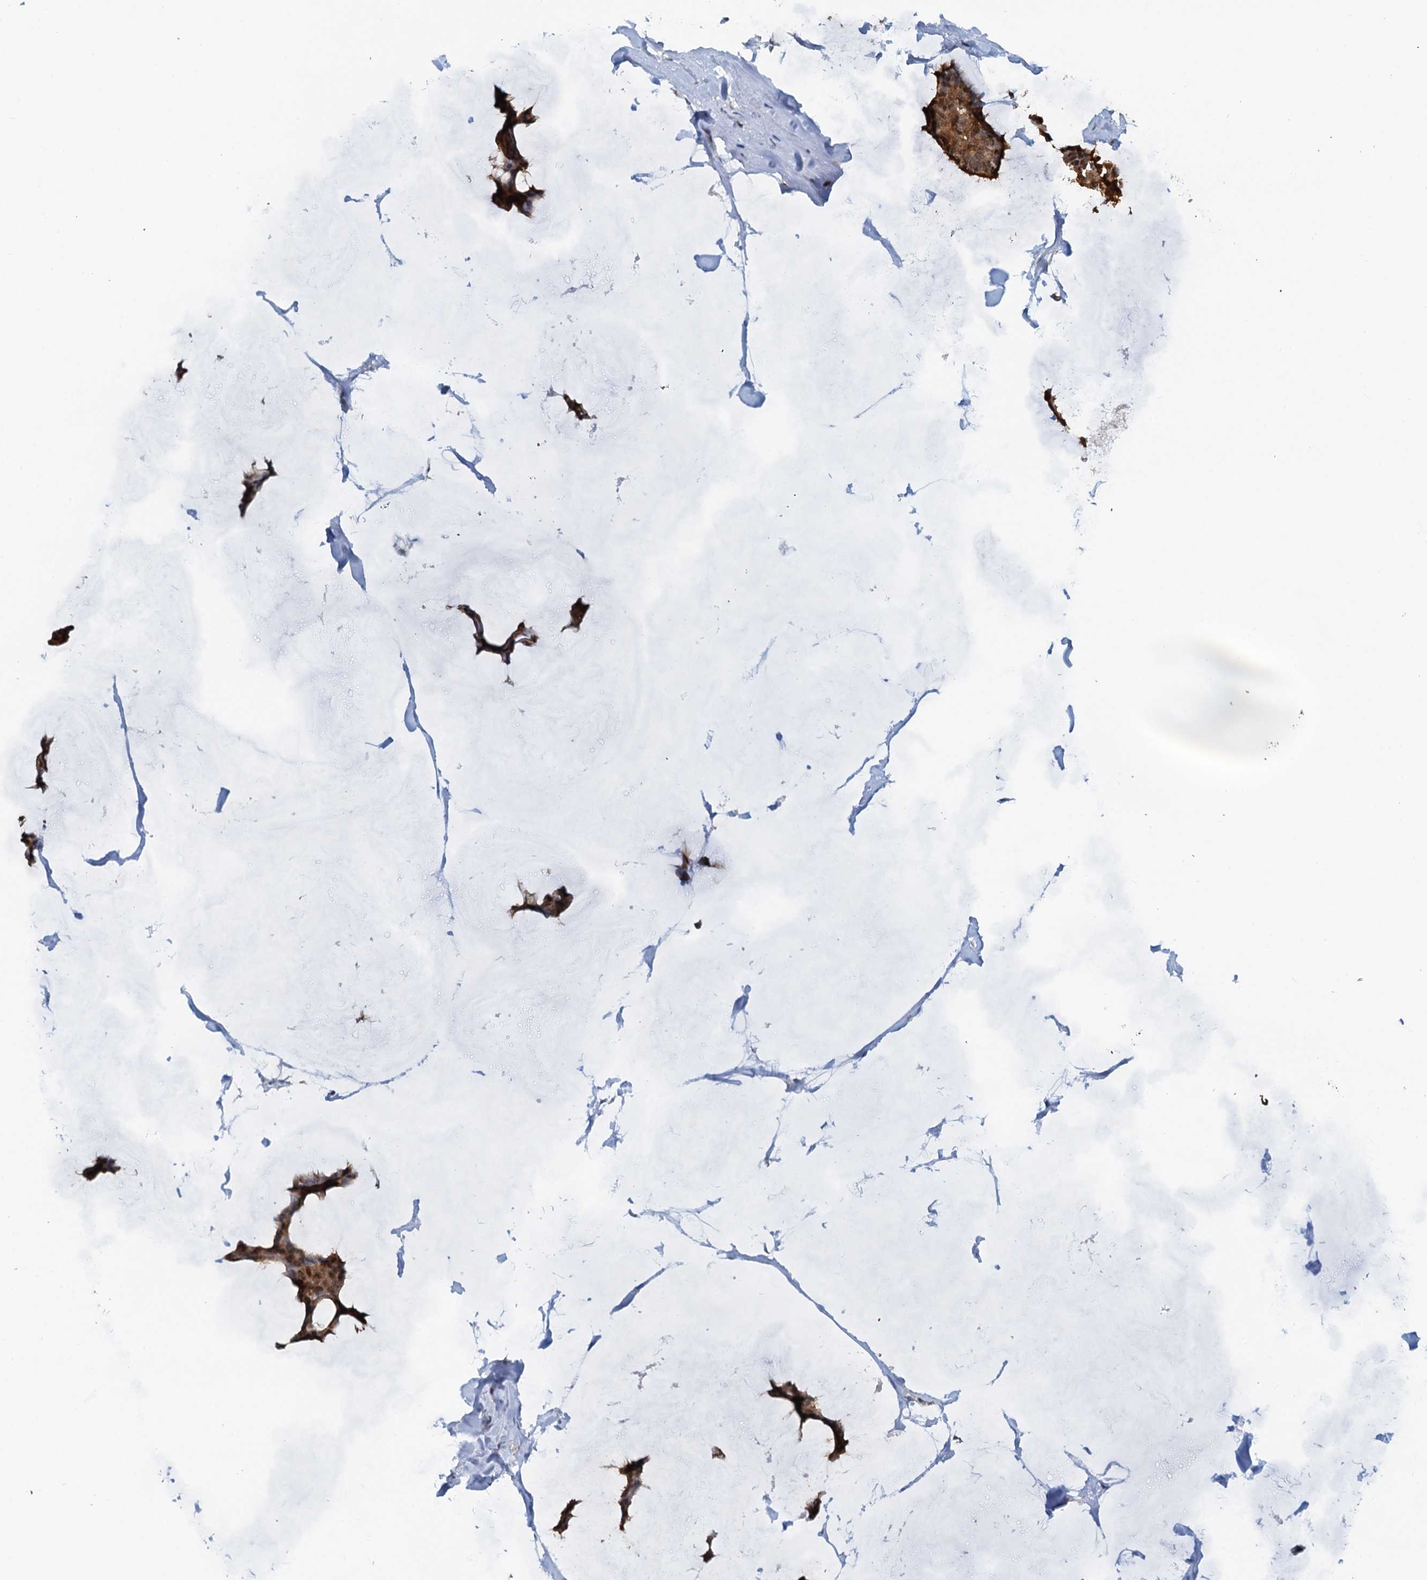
{"staining": {"intensity": "moderate", "quantity": ">75%", "location": "cytoplasmic/membranous,nuclear"}, "tissue": "breast cancer", "cell_type": "Tumor cells", "image_type": "cancer", "snomed": [{"axis": "morphology", "description": "Duct carcinoma"}, {"axis": "topography", "description": "Breast"}], "caption": "A medium amount of moderate cytoplasmic/membranous and nuclear positivity is appreciated in about >75% of tumor cells in invasive ductal carcinoma (breast) tissue.", "gene": "AHCY", "patient": {"sex": "female", "age": 93}}